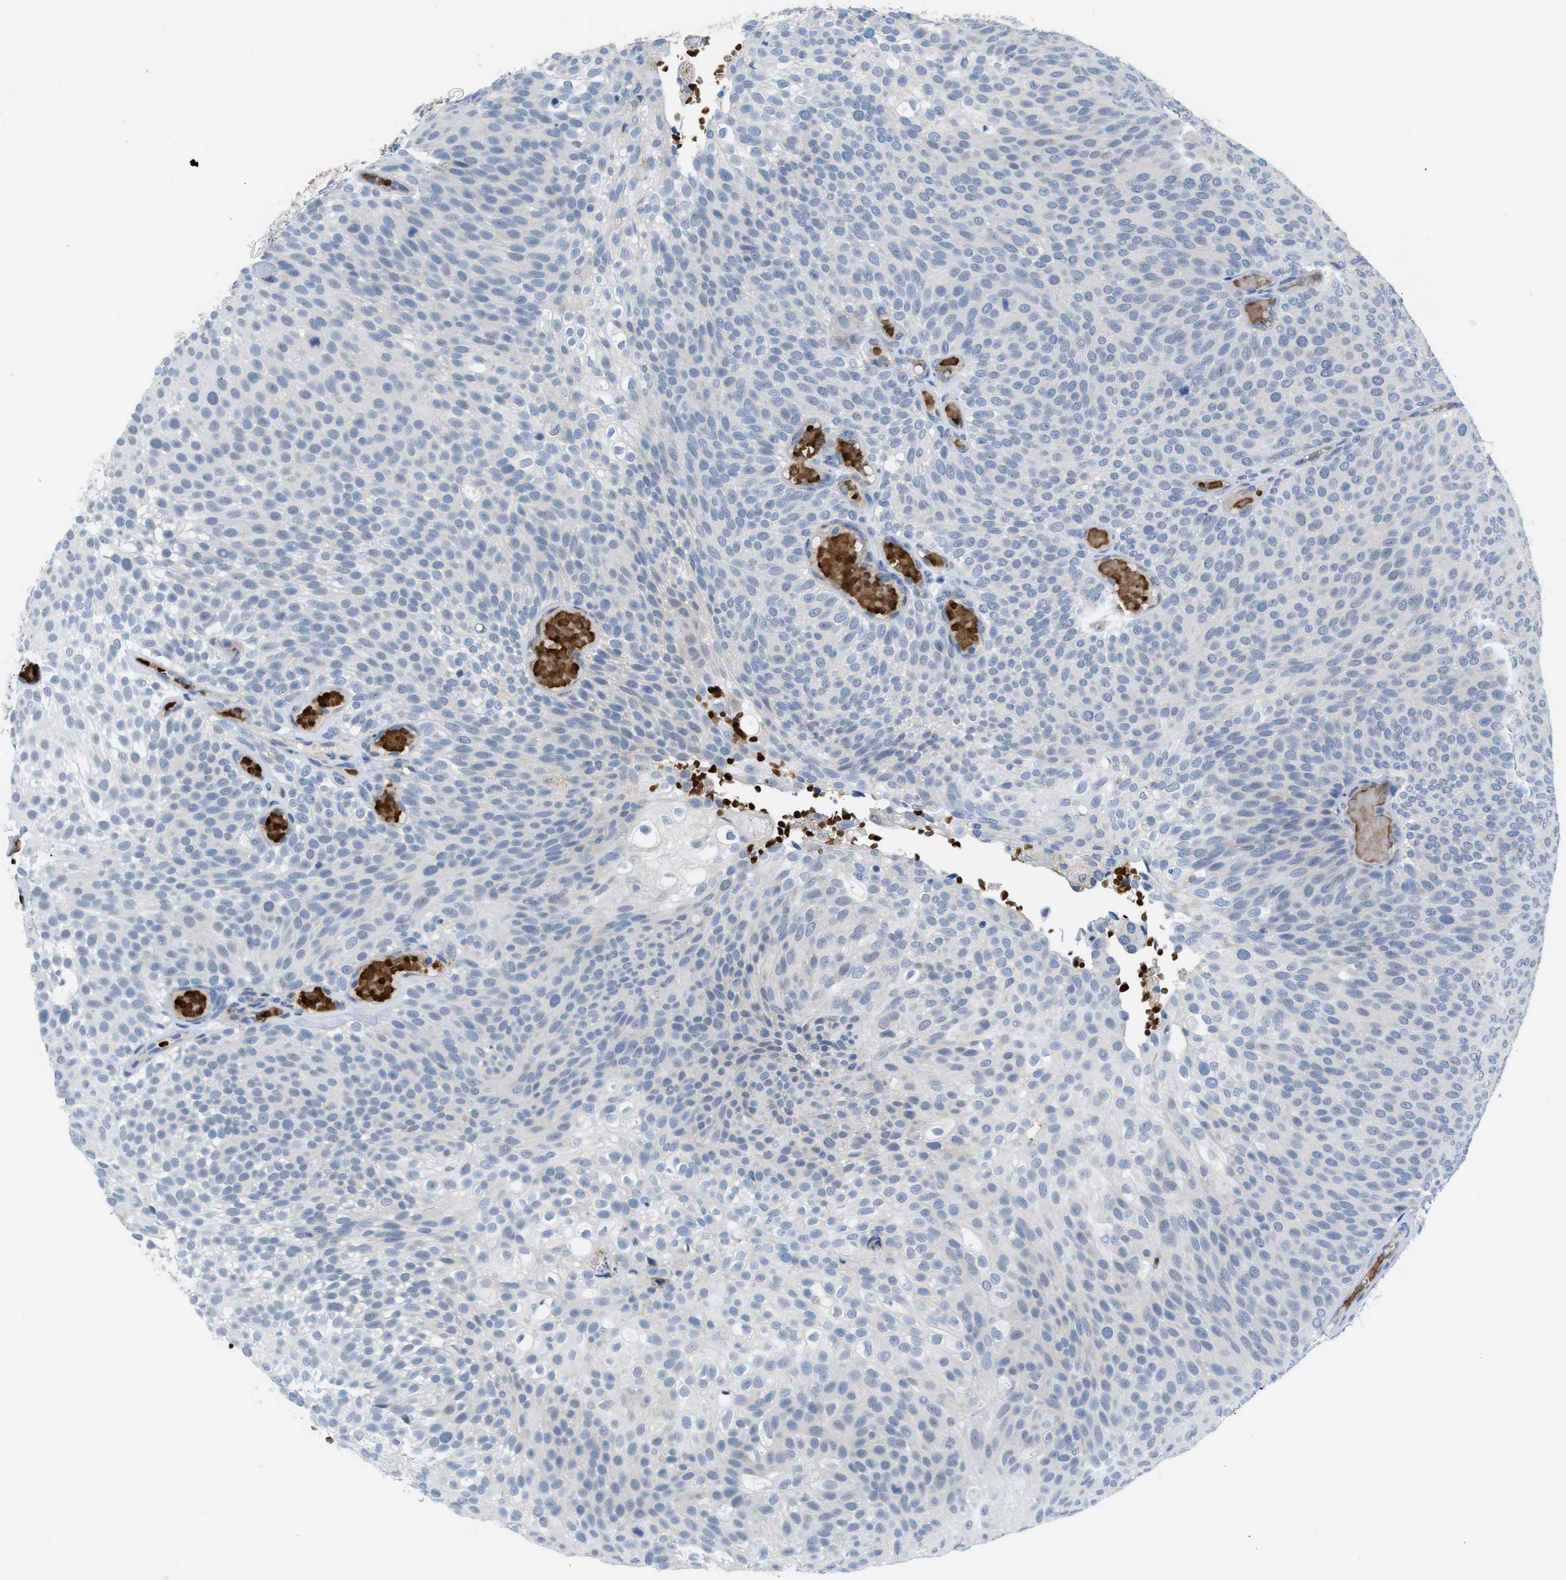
{"staining": {"intensity": "negative", "quantity": "none", "location": "none"}, "tissue": "urothelial cancer", "cell_type": "Tumor cells", "image_type": "cancer", "snomed": [{"axis": "morphology", "description": "Urothelial carcinoma, Low grade"}, {"axis": "topography", "description": "Urinary bladder"}], "caption": "Tumor cells are negative for protein expression in human urothelial cancer.", "gene": "CA3", "patient": {"sex": "male", "age": 78}}